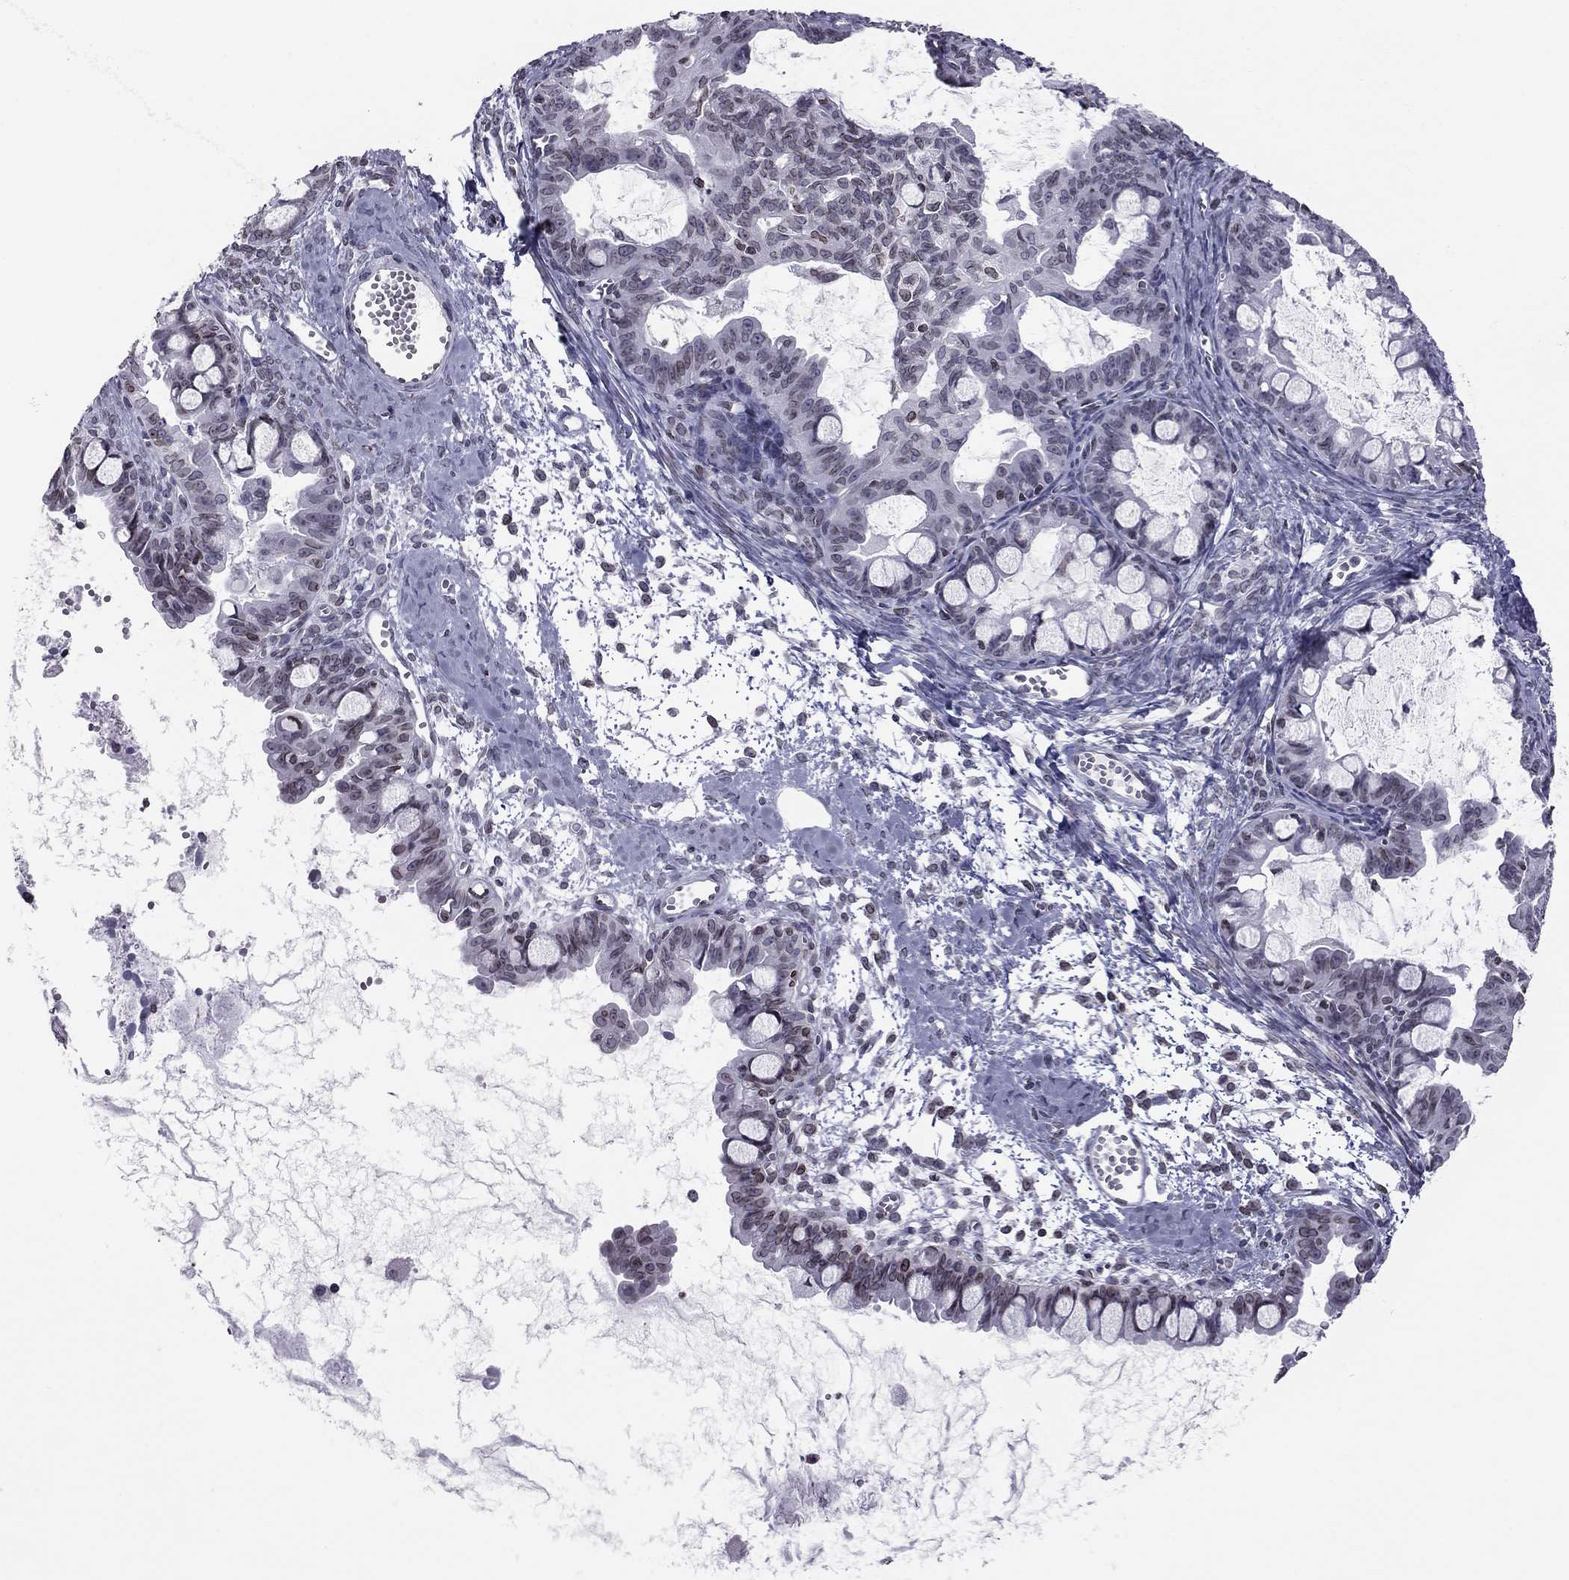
{"staining": {"intensity": "weak", "quantity": "<25%", "location": "cytoplasmic/membranous,nuclear"}, "tissue": "ovarian cancer", "cell_type": "Tumor cells", "image_type": "cancer", "snomed": [{"axis": "morphology", "description": "Cystadenocarcinoma, mucinous, NOS"}, {"axis": "topography", "description": "Ovary"}], "caption": "Image shows no significant protein staining in tumor cells of ovarian mucinous cystadenocarcinoma. (Immunohistochemistry (ihc), brightfield microscopy, high magnification).", "gene": "ESPL1", "patient": {"sex": "female", "age": 63}}